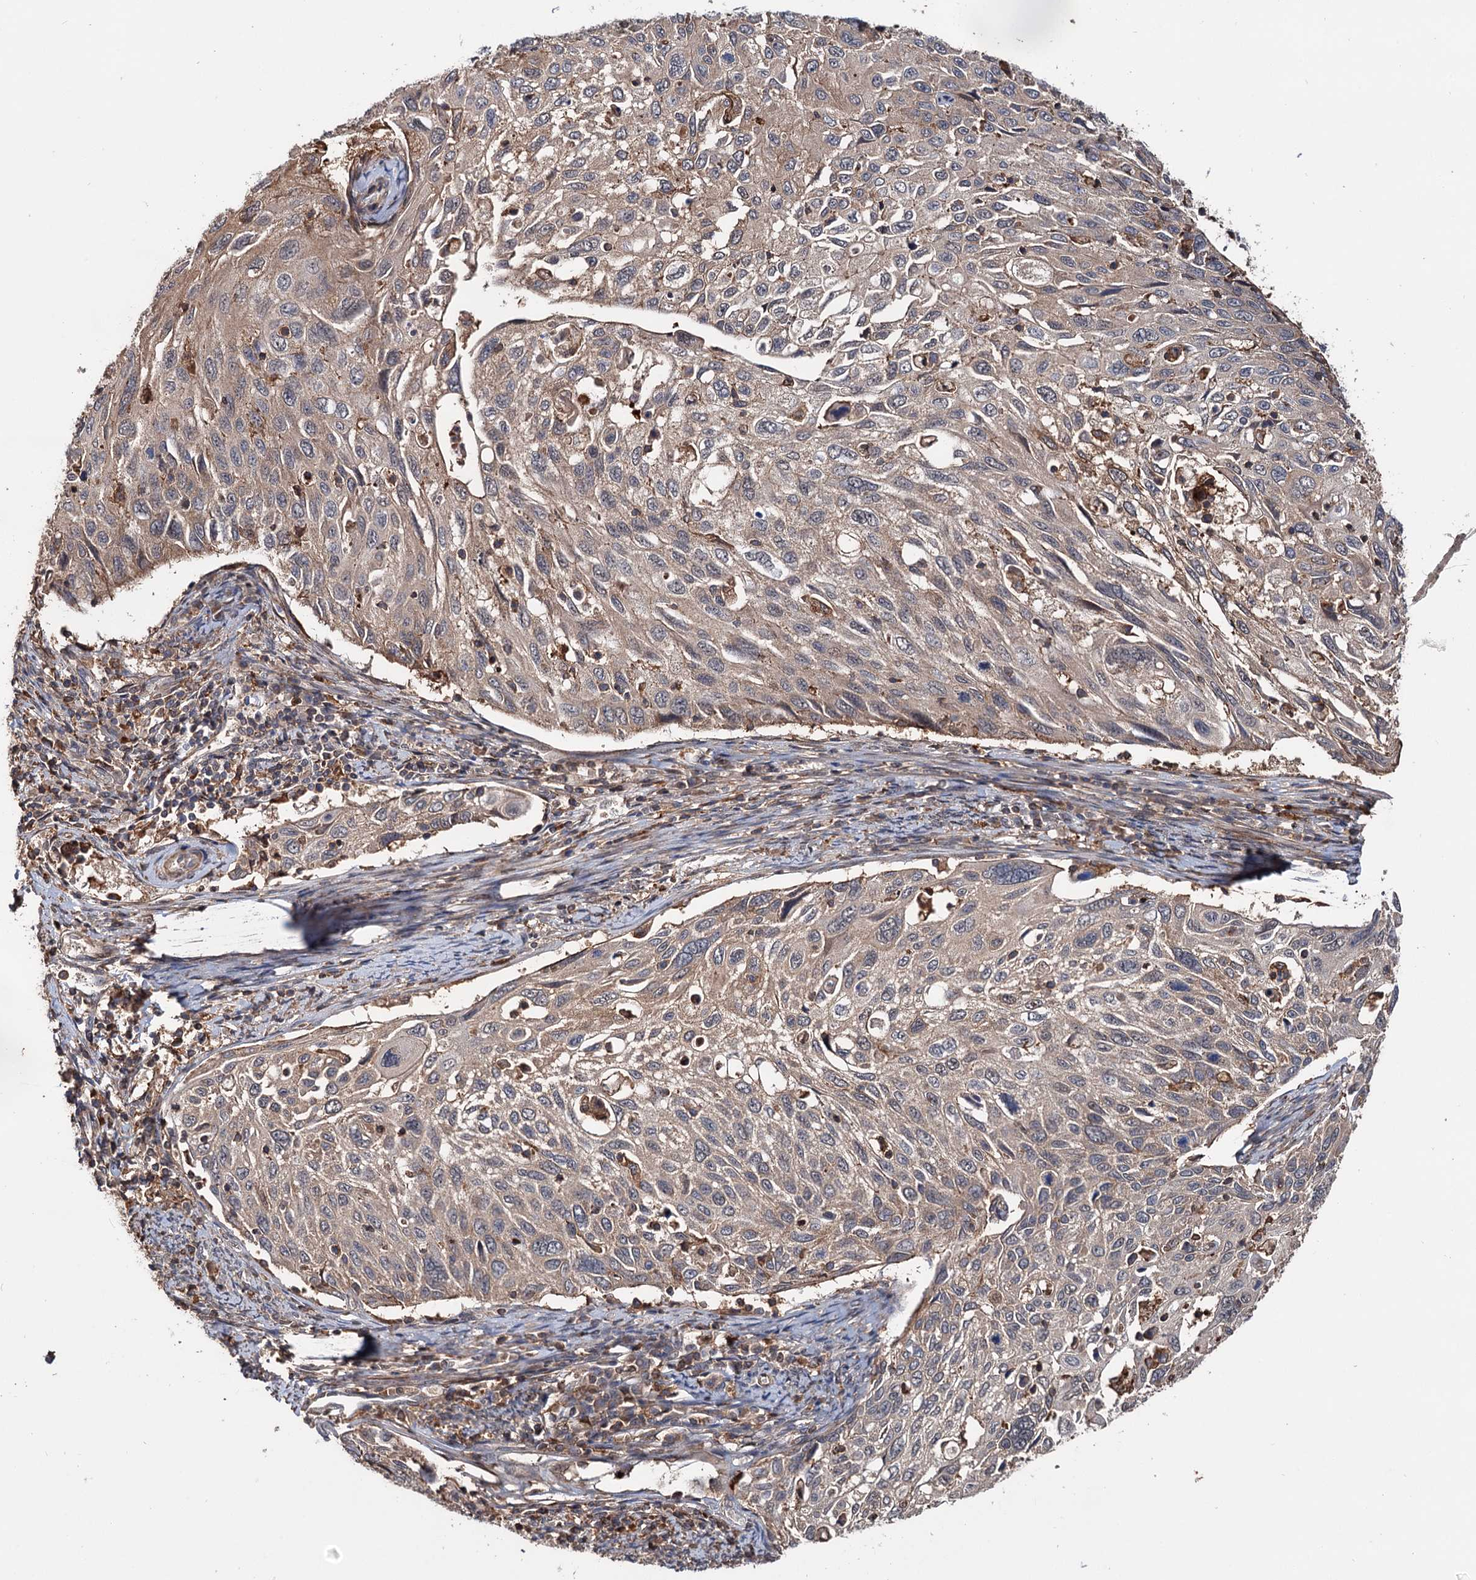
{"staining": {"intensity": "moderate", "quantity": ">75%", "location": "cytoplasmic/membranous"}, "tissue": "cervical cancer", "cell_type": "Tumor cells", "image_type": "cancer", "snomed": [{"axis": "morphology", "description": "Squamous cell carcinoma, NOS"}, {"axis": "topography", "description": "Cervix"}], "caption": "Human cervical cancer (squamous cell carcinoma) stained for a protein (brown) demonstrates moderate cytoplasmic/membranous positive staining in about >75% of tumor cells.", "gene": "GRIP1", "patient": {"sex": "female", "age": 70}}